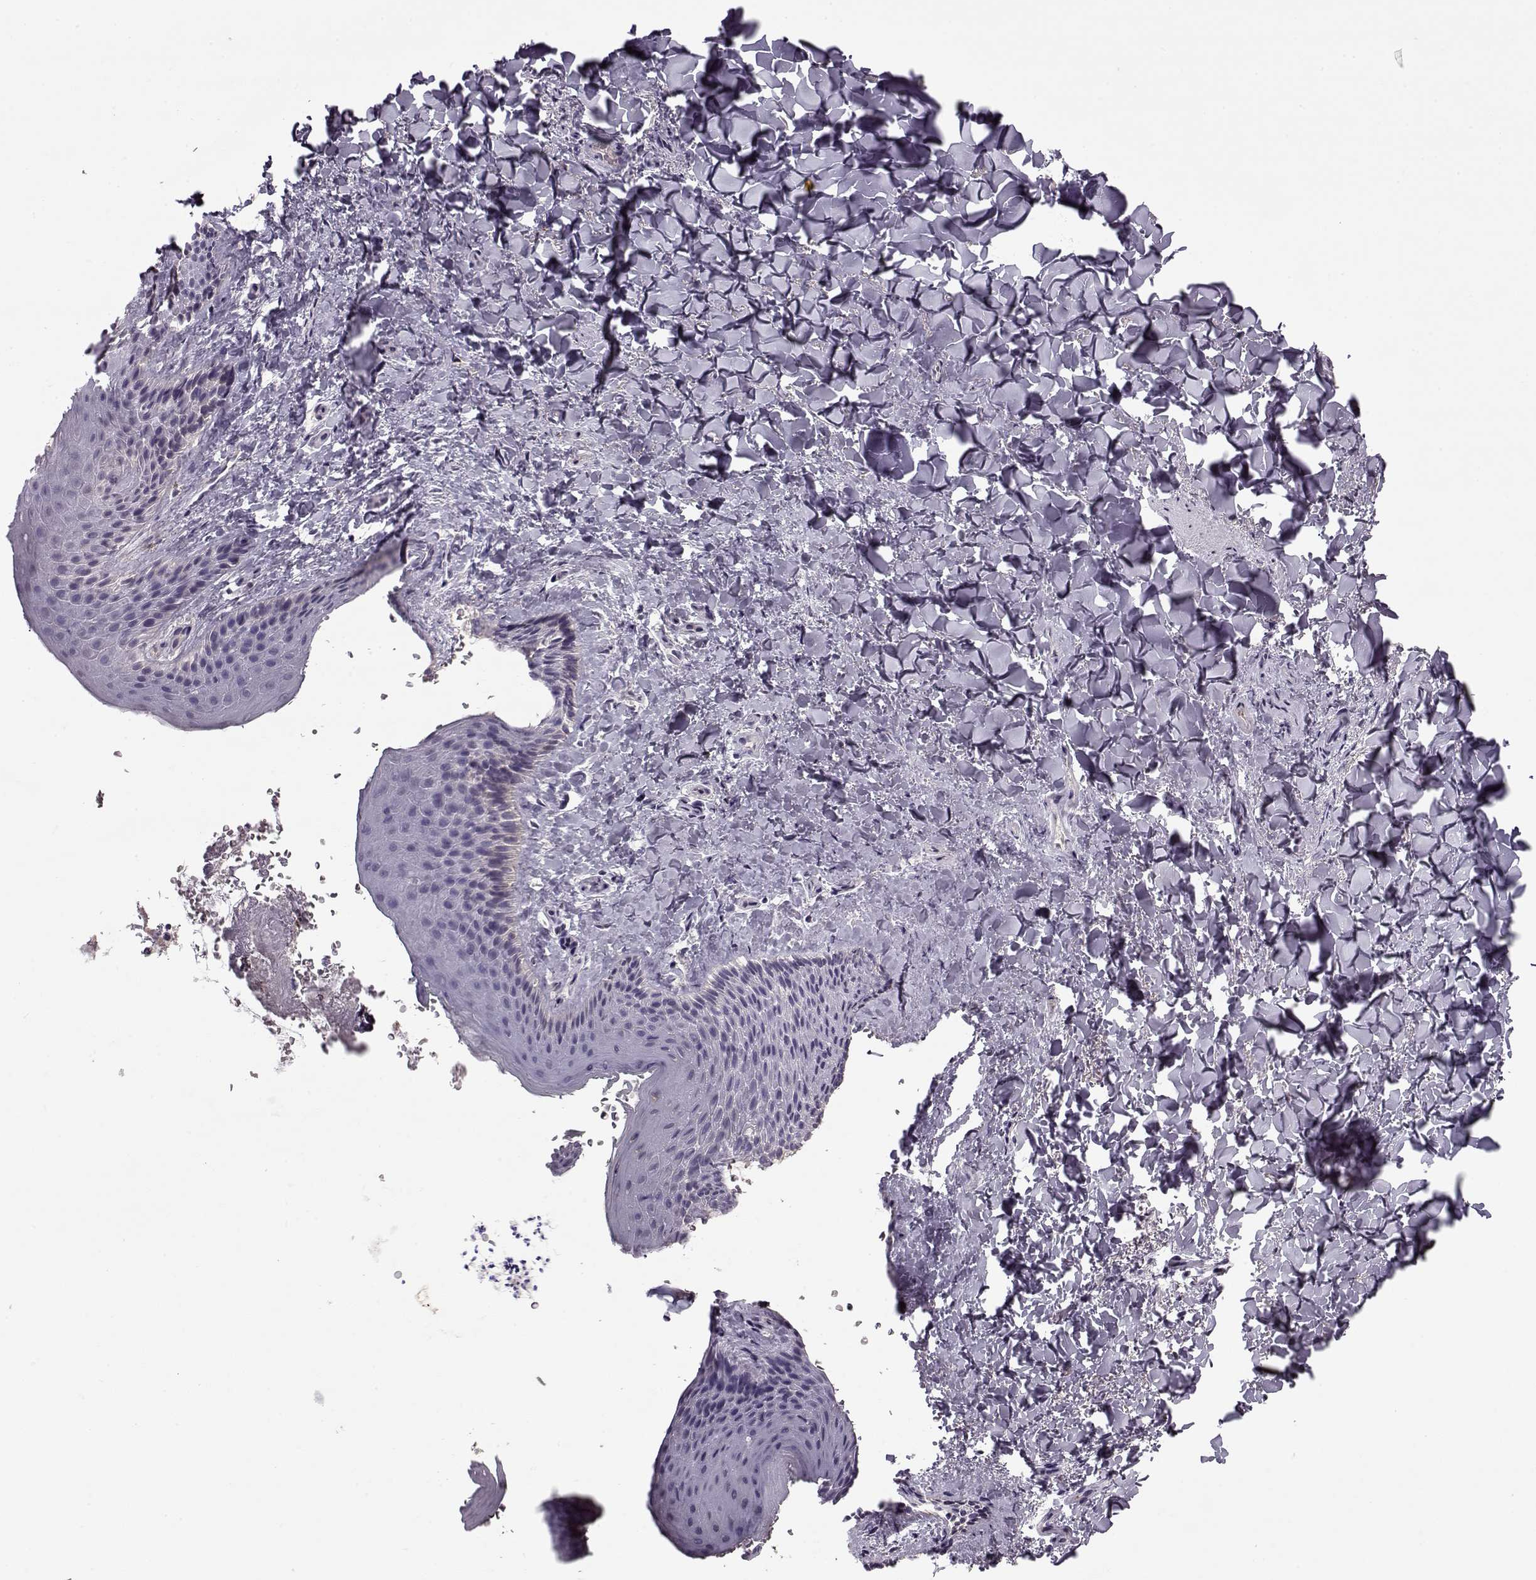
{"staining": {"intensity": "negative", "quantity": "none", "location": "none"}, "tissue": "skin", "cell_type": "Epidermal cells", "image_type": "normal", "snomed": [{"axis": "morphology", "description": "Normal tissue, NOS"}, {"axis": "topography", "description": "Anal"}], "caption": "Immunohistochemical staining of benign human skin reveals no significant staining in epidermal cells.", "gene": "ACOT11", "patient": {"sex": "male", "age": 36}}